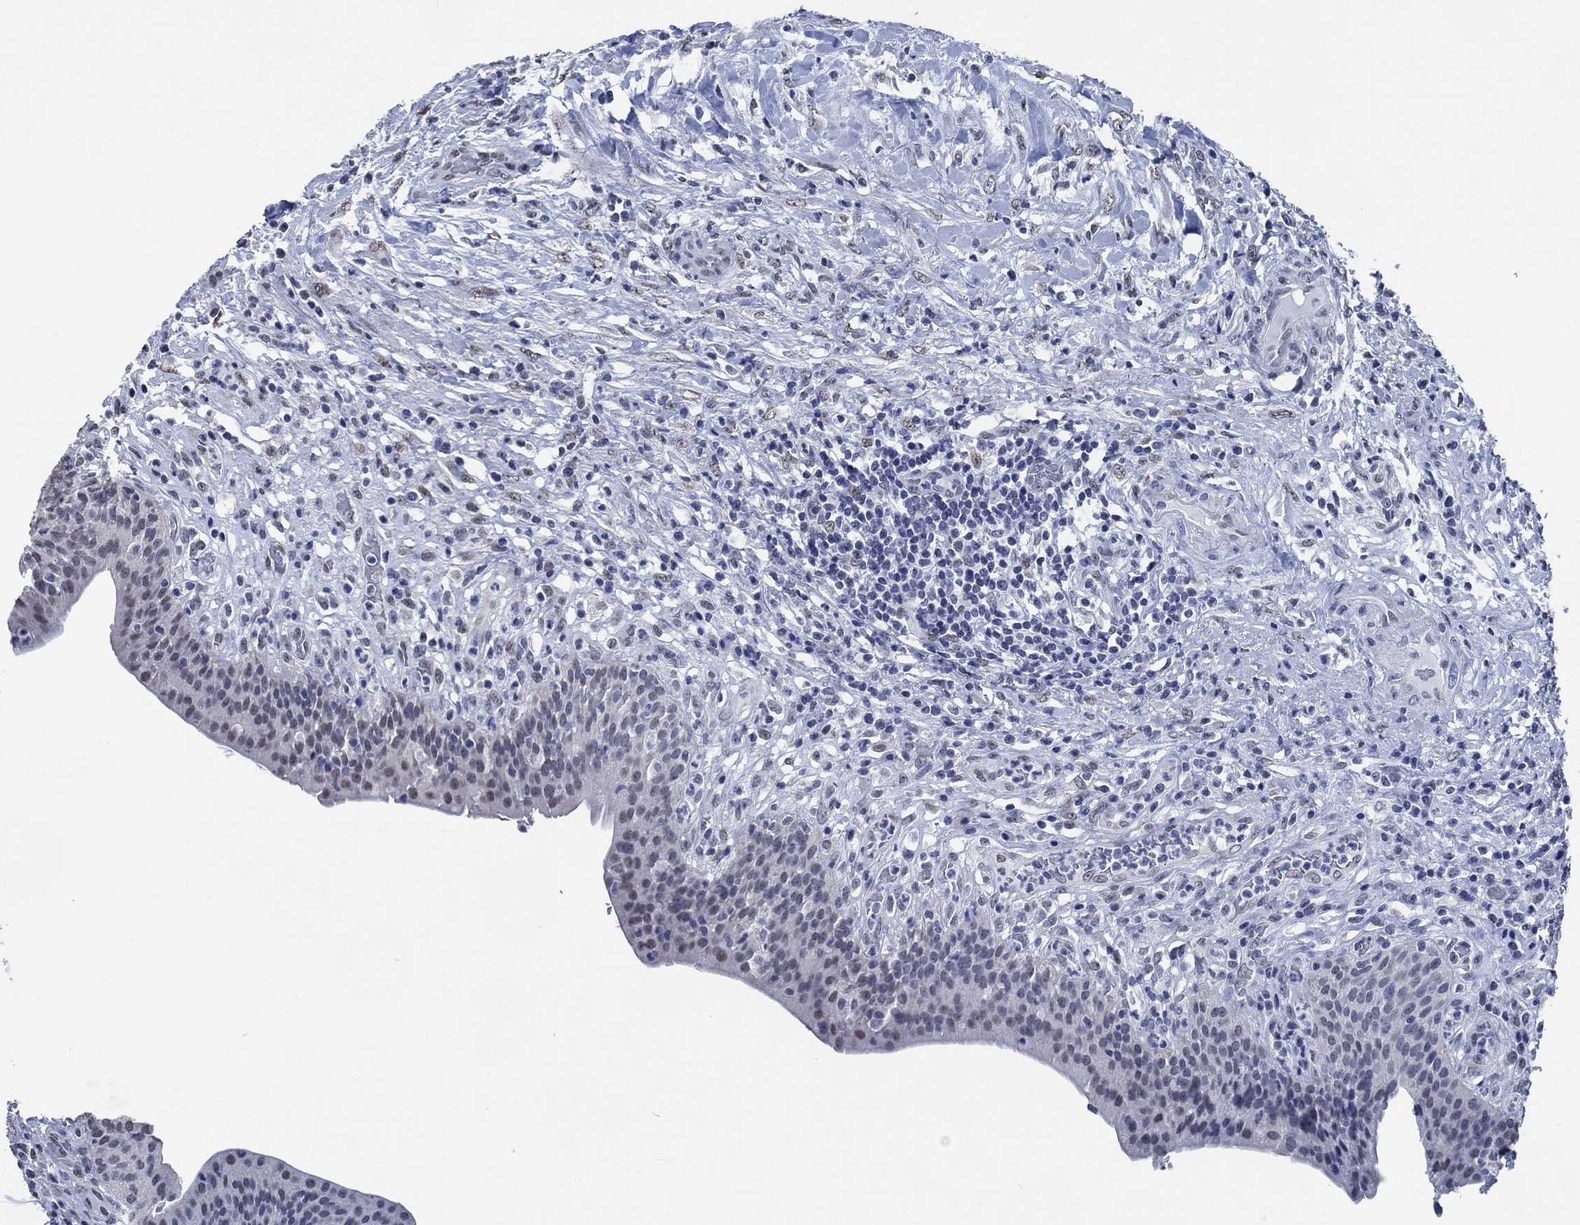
{"staining": {"intensity": "negative", "quantity": "none", "location": "none"}, "tissue": "urinary bladder", "cell_type": "Urothelial cells", "image_type": "normal", "snomed": [{"axis": "morphology", "description": "Normal tissue, NOS"}, {"axis": "topography", "description": "Urinary bladder"}], "caption": "Immunohistochemistry of benign urinary bladder exhibits no positivity in urothelial cells.", "gene": "OBSCN", "patient": {"sex": "male", "age": 66}}